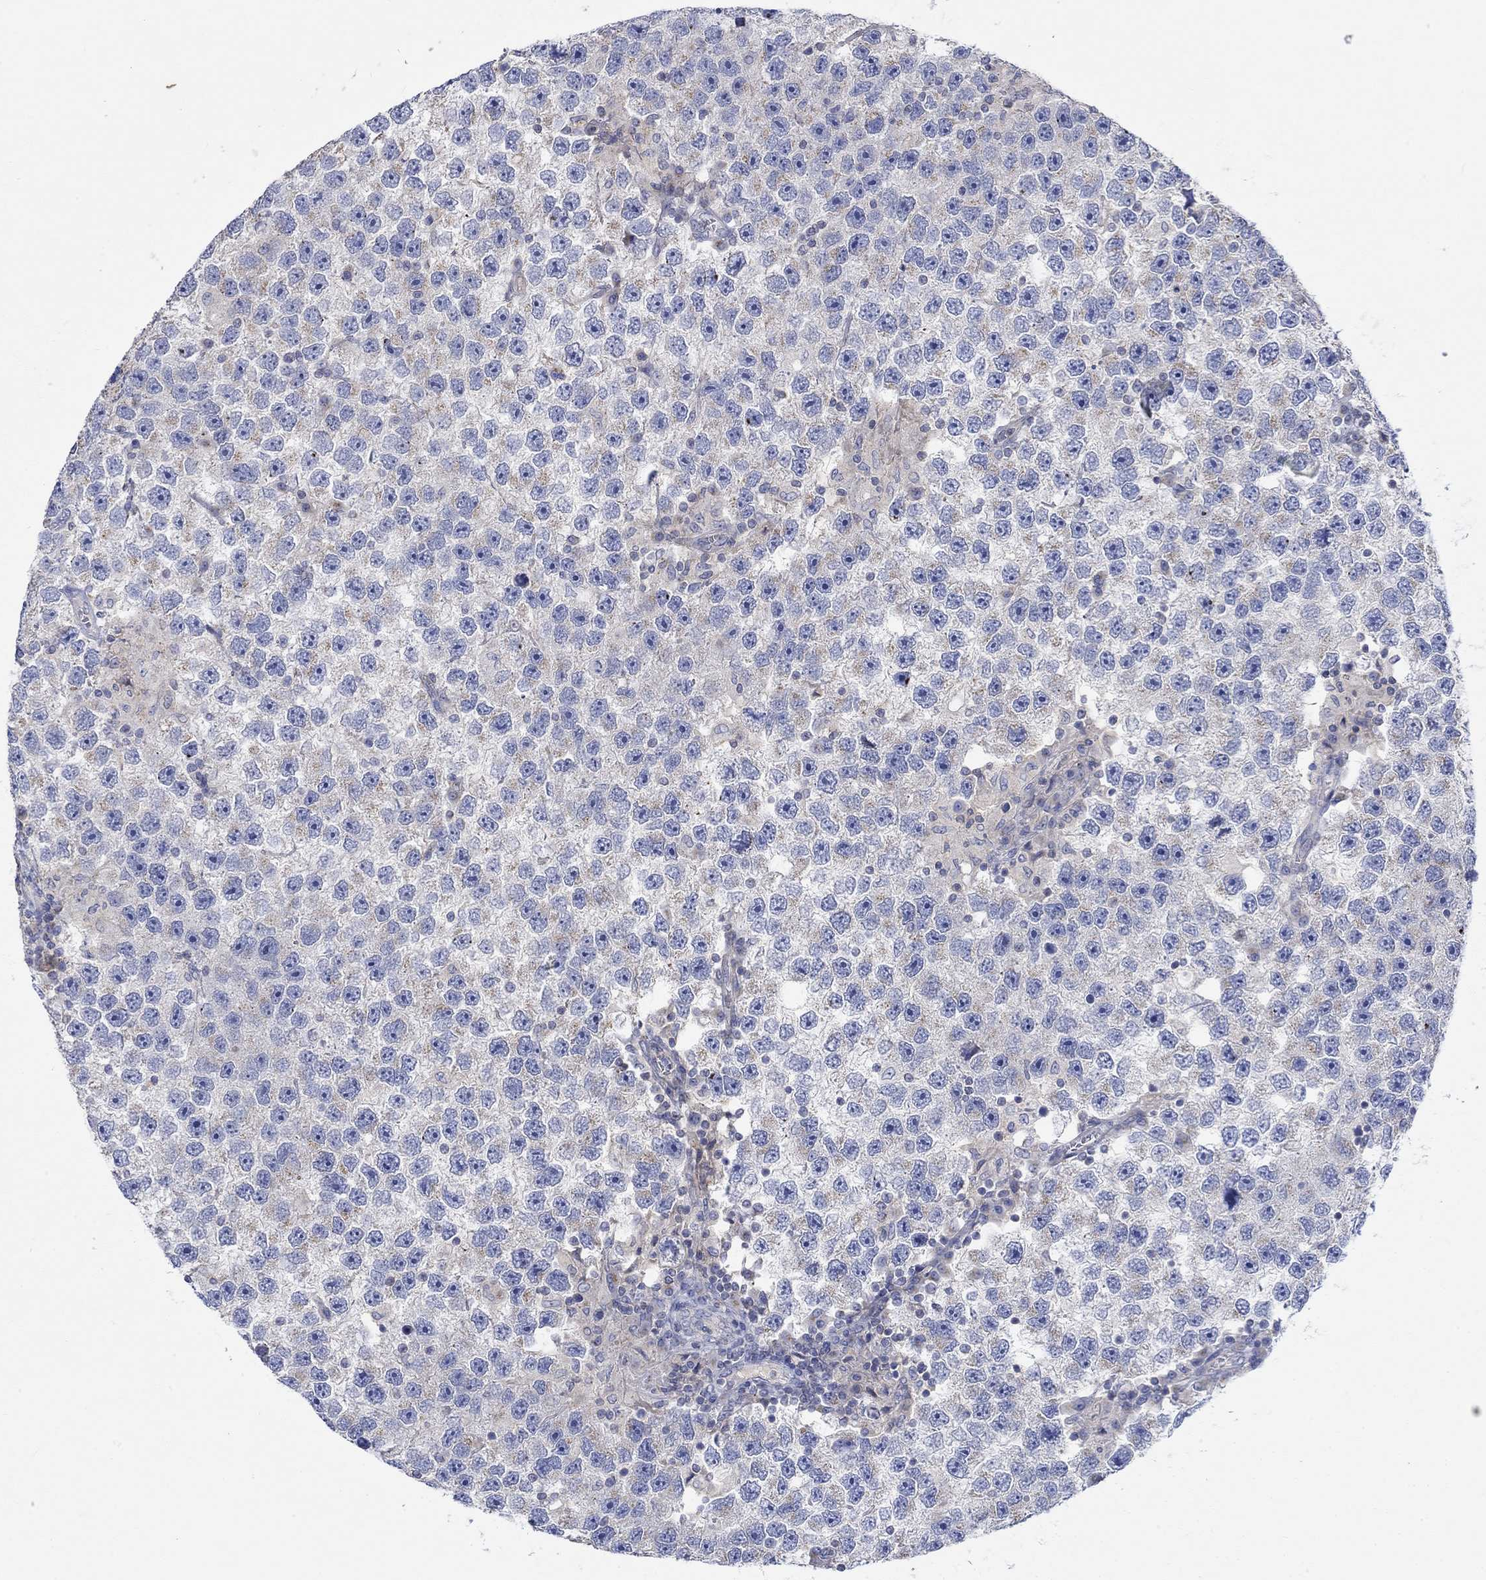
{"staining": {"intensity": "negative", "quantity": "none", "location": "none"}, "tissue": "testis cancer", "cell_type": "Tumor cells", "image_type": "cancer", "snomed": [{"axis": "morphology", "description": "Seminoma, NOS"}, {"axis": "topography", "description": "Testis"}], "caption": "Testis cancer was stained to show a protein in brown. There is no significant expression in tumor cells.", "gene": "NAV3", "patient": {"sex": "male", "age": 26}}